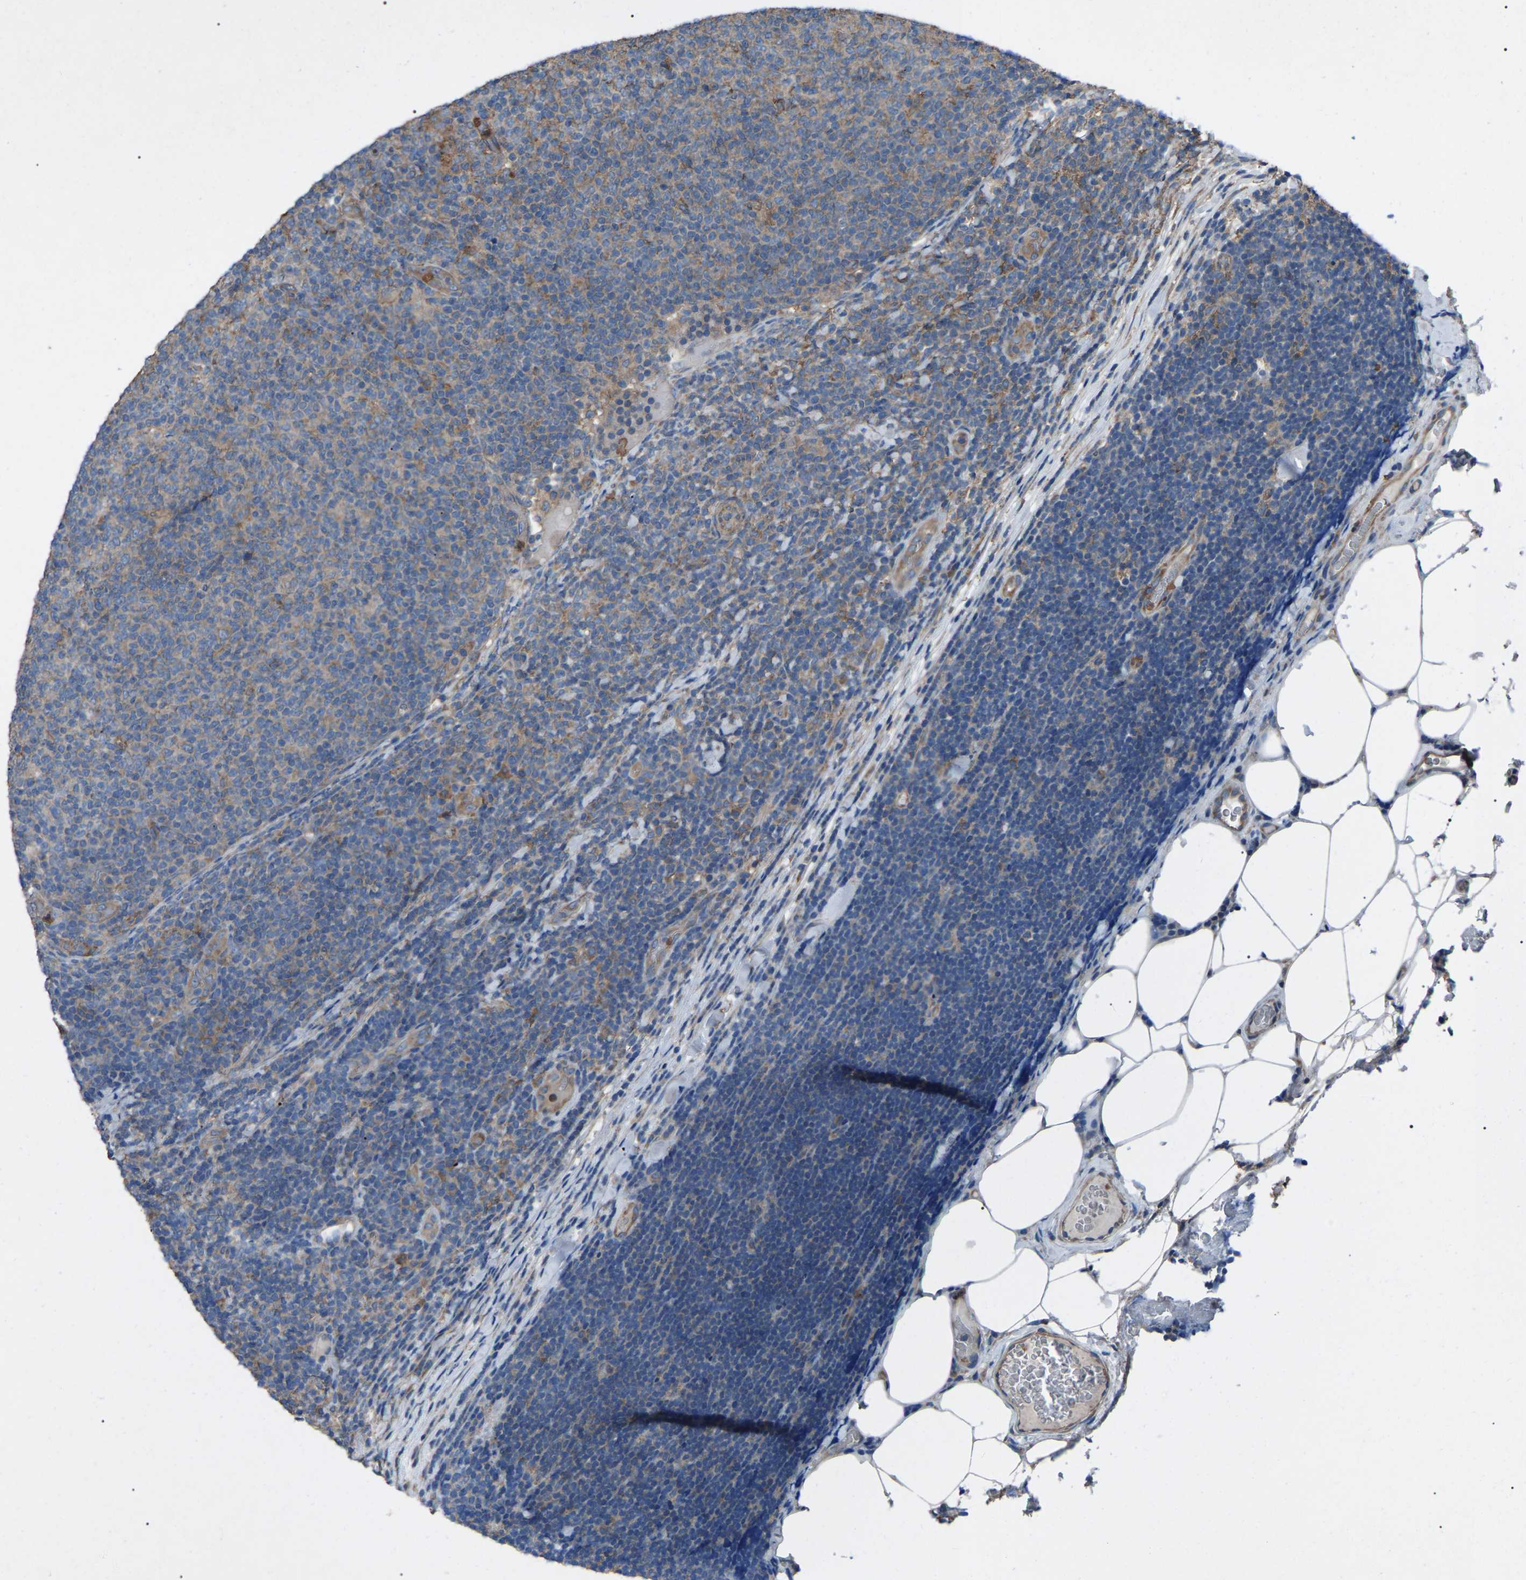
{"staining": {"intensity": "moderate", "quantity": ">75%", "location": "cytoplasmic/membranous"}, "tissue": "lymphoma", "cell_type": "Tumor cells", "image_type": "cancer", "snomed": [{"axis": "morphology", "description": "Malignant lymphoma, non-Hodgkin's type, Low grade"}, {"axis": "topography", "description": "Lymph node"}], "caption": "DAB (3,3'-diaminobenzidine) immunohistochemical staining of malignant lymphoma, non-Hodgkin's type (low-grade) shows moderate cytoplasmic/membranous protein staining in about >75% of tumor cells.", "gene": "AIMP1", "patient": {"sex": "male", "age": 66}}